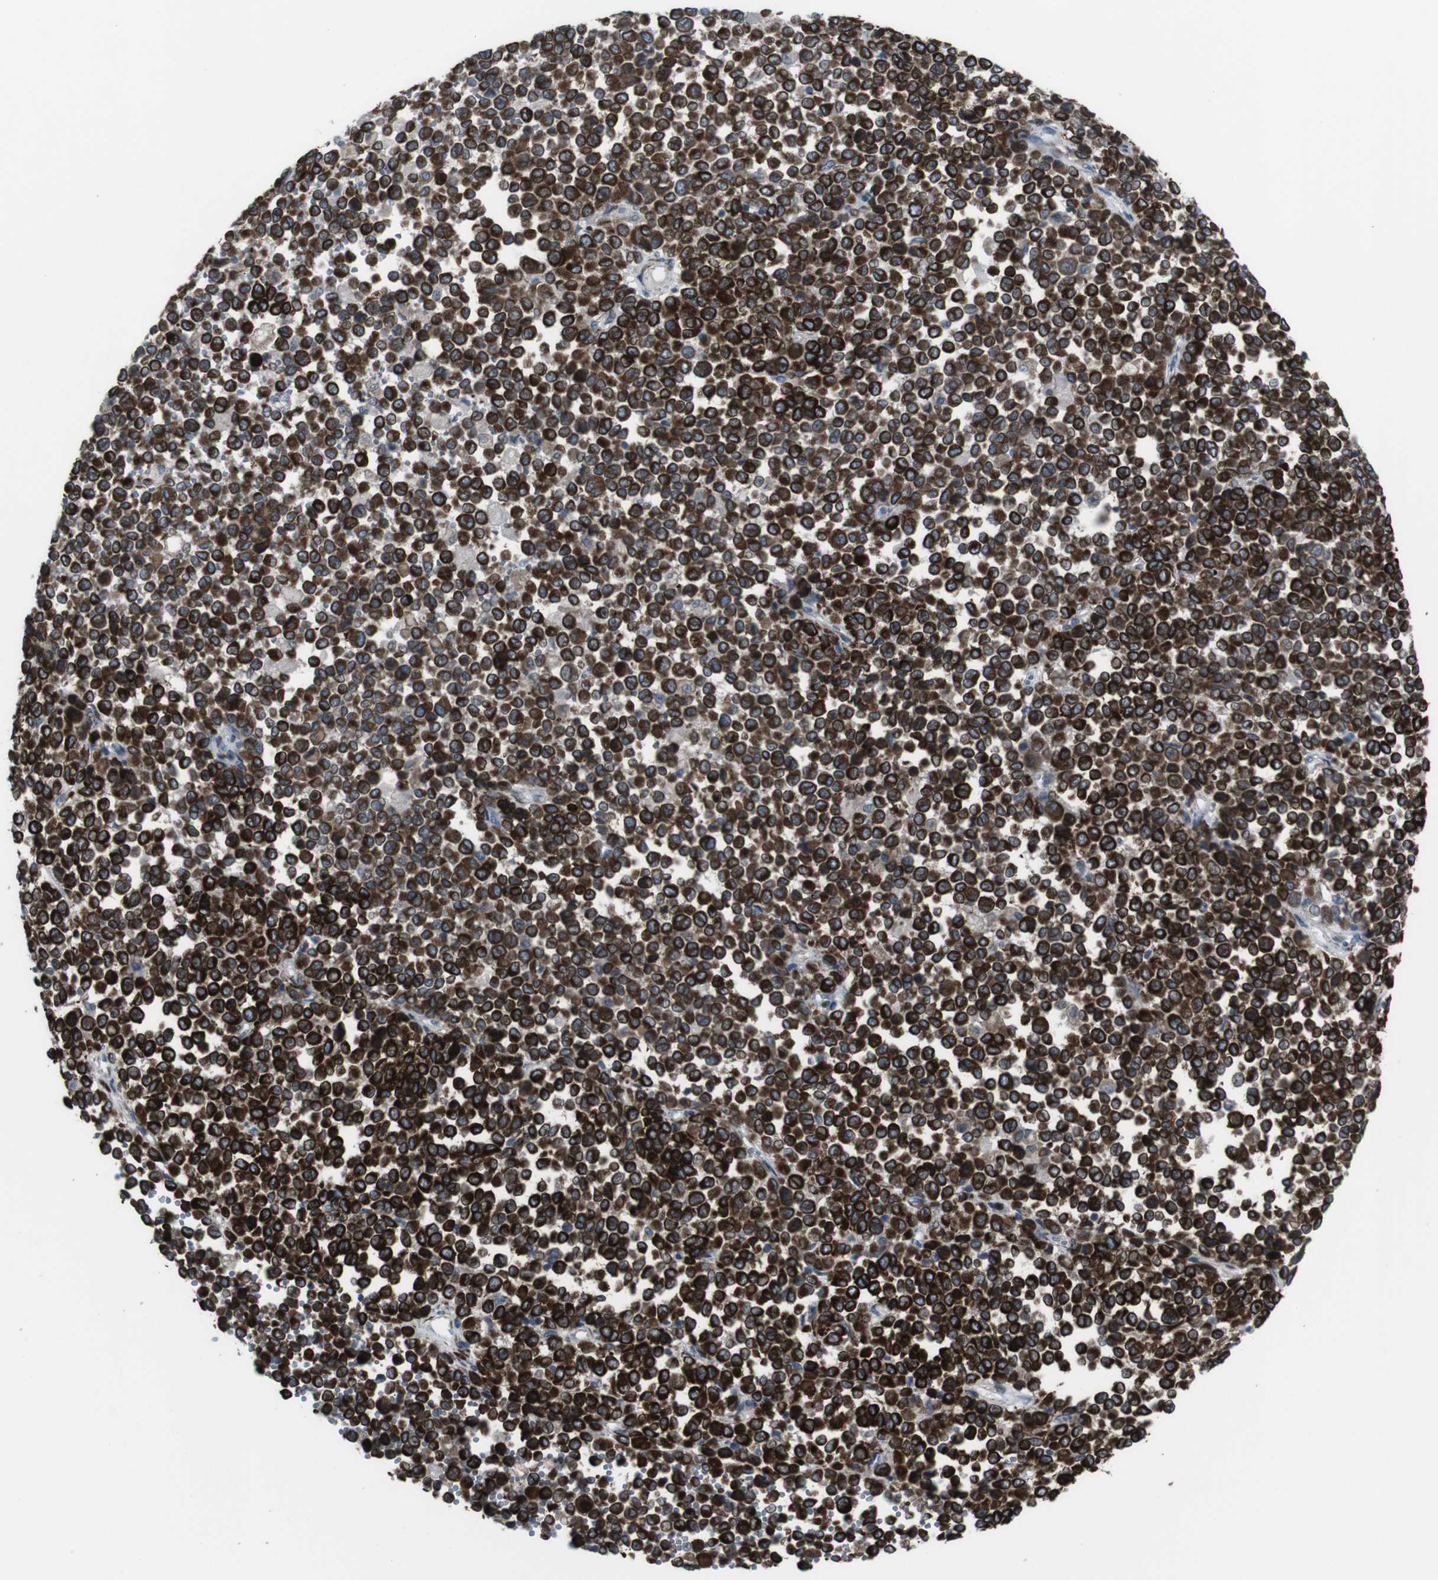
{"staining": {"intensity": "strong", "quantity": ">75%", "location": "cytoplasmic/membranous"}, "tissue": "melanoma", "cell_type": "Tumor cells", "image_type": "cancer", "snomed": [{"axis": "morphology", "description": "Malignant melanoma, Metastatic site"}, {"axis": "topography", "description": "Pancreas"}], "caption": "About >75% of tumor cells in malignant melanoma (metastatic site) reveal strong cytoplasmic/membranous protein positivity as visualized by brown immunohistochemical staining.", "gene": "LNPK", "patient": {"sex": "female", "age": 30}}